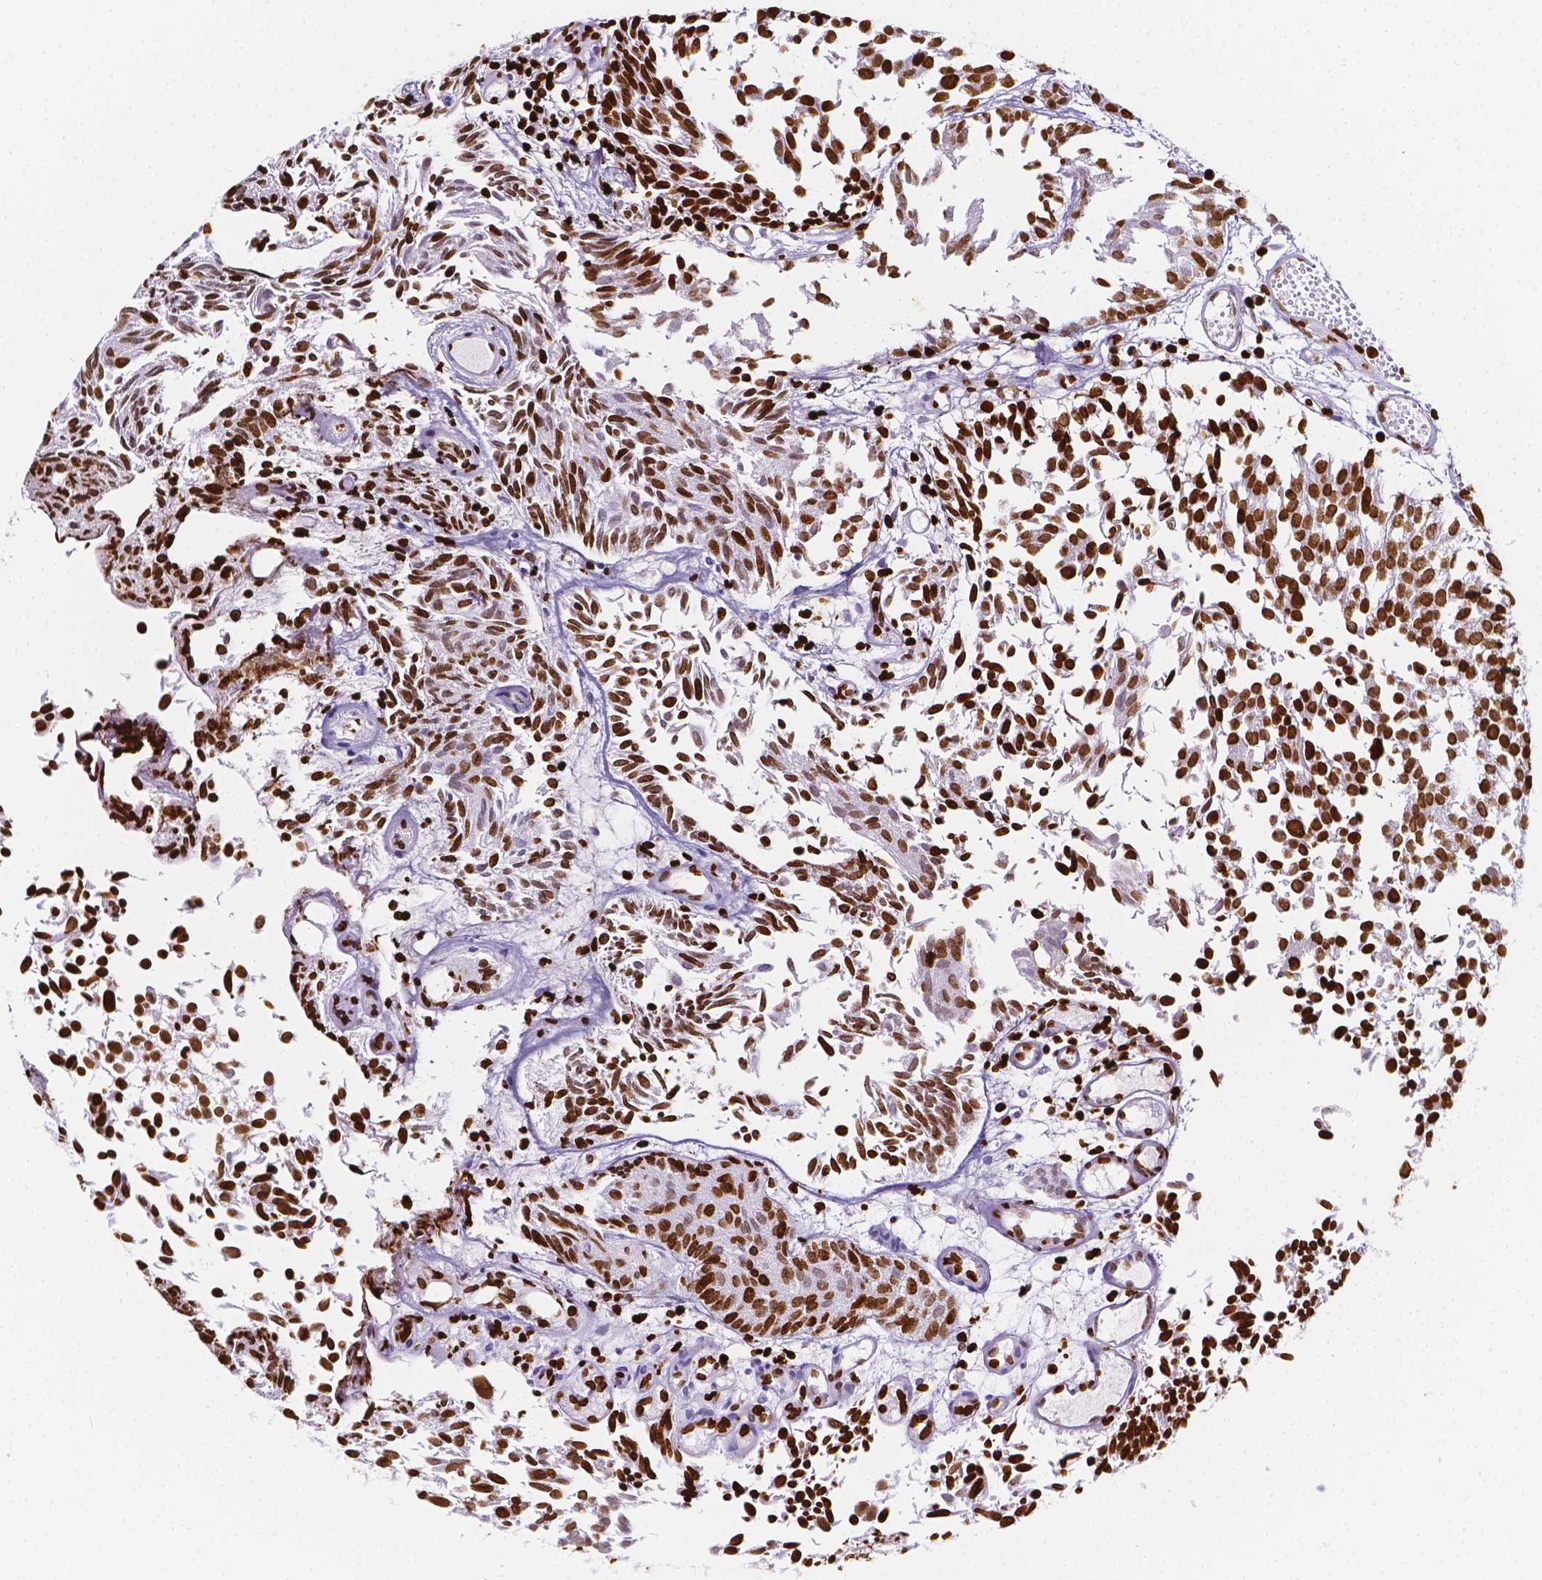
{"staining": {"intensity": "strong", "quantity": ">75%", "location": "nuclear"}, "tissue": "urothelial cancer", "cell_type": "Tumor cells", "image_type": "cancer", "snomed": [{"axis": "morphology", "description": "Urothelial carcinoma, Low grade"}, {"axis": "topography", "description": "Urinary bladder"}], "caption": "Urothelial cancer stained with DAB IHC demonstrates high levels of strong nuclear positivity in about >75% of tumor cells. The protein of interest is stained brown, and the nuclei are stained in blue (DAB (3,3'-diaminobenzidine) IHC with brightfield microscopy, high magnification).", "gene": "CBY3", "patient": {"sex": "male", "age": 70}}